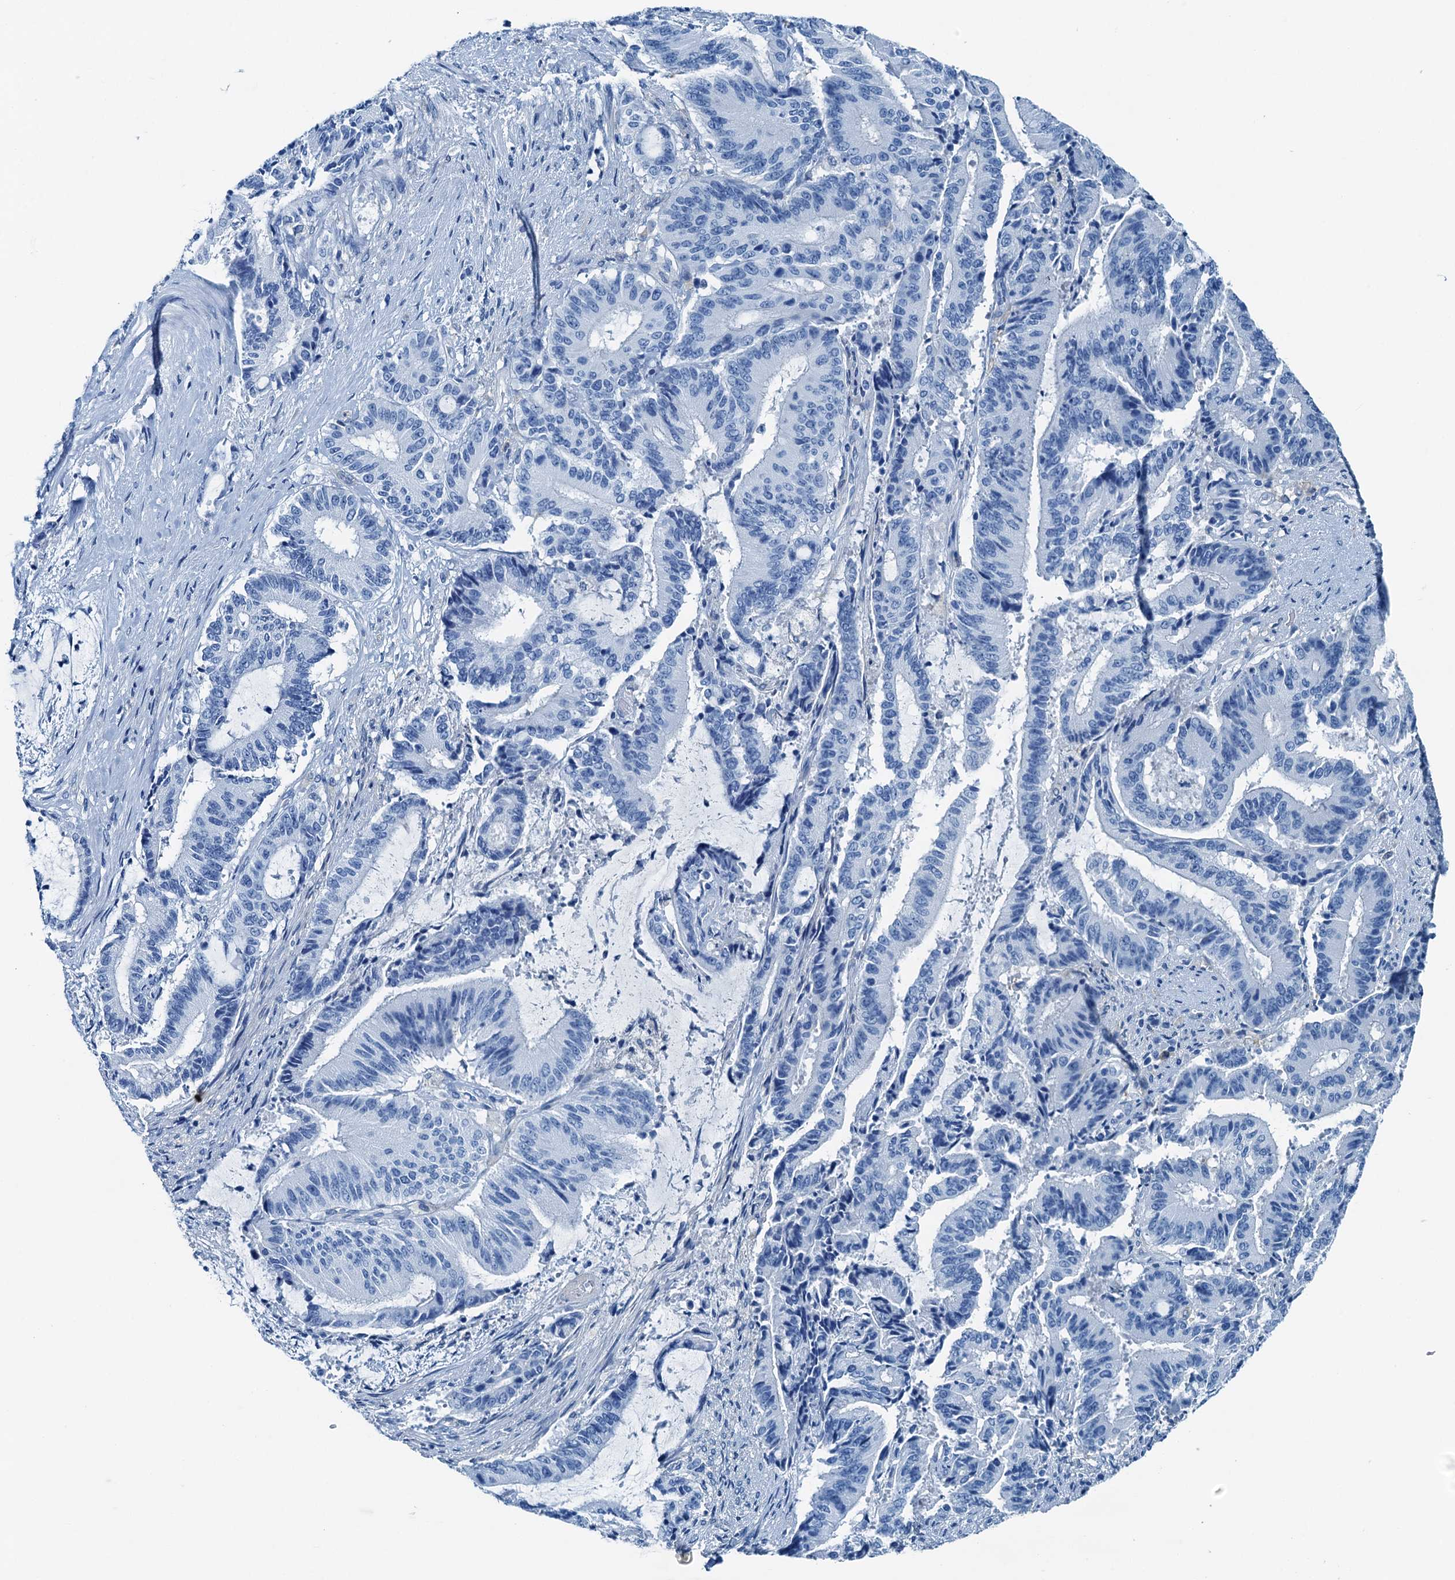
{"staining": {"intensity": "negative", "quantity": "none", "location": "none"}, "tissue": "liver cancer", "cell_type": "Tumor cells", "image_type": "cancer", "snomed": [{"axis": "morphology", "description": "Normal tissue, NOS"}, {"axis": "morphology", "description": "Cholangiocarcinoma"}, {"axis": "topography", "description": "Liver"}, {"axis": "topography", "description": "Peripheral nerve tissue"}], "caption": "Immunohistochemistry photomicrograph of liver cancer stained for a protein (brown), which displays no staining in tumor cells.", "gene": "RAB3IL1", "patient": {"sex": "female", "age": 73}}